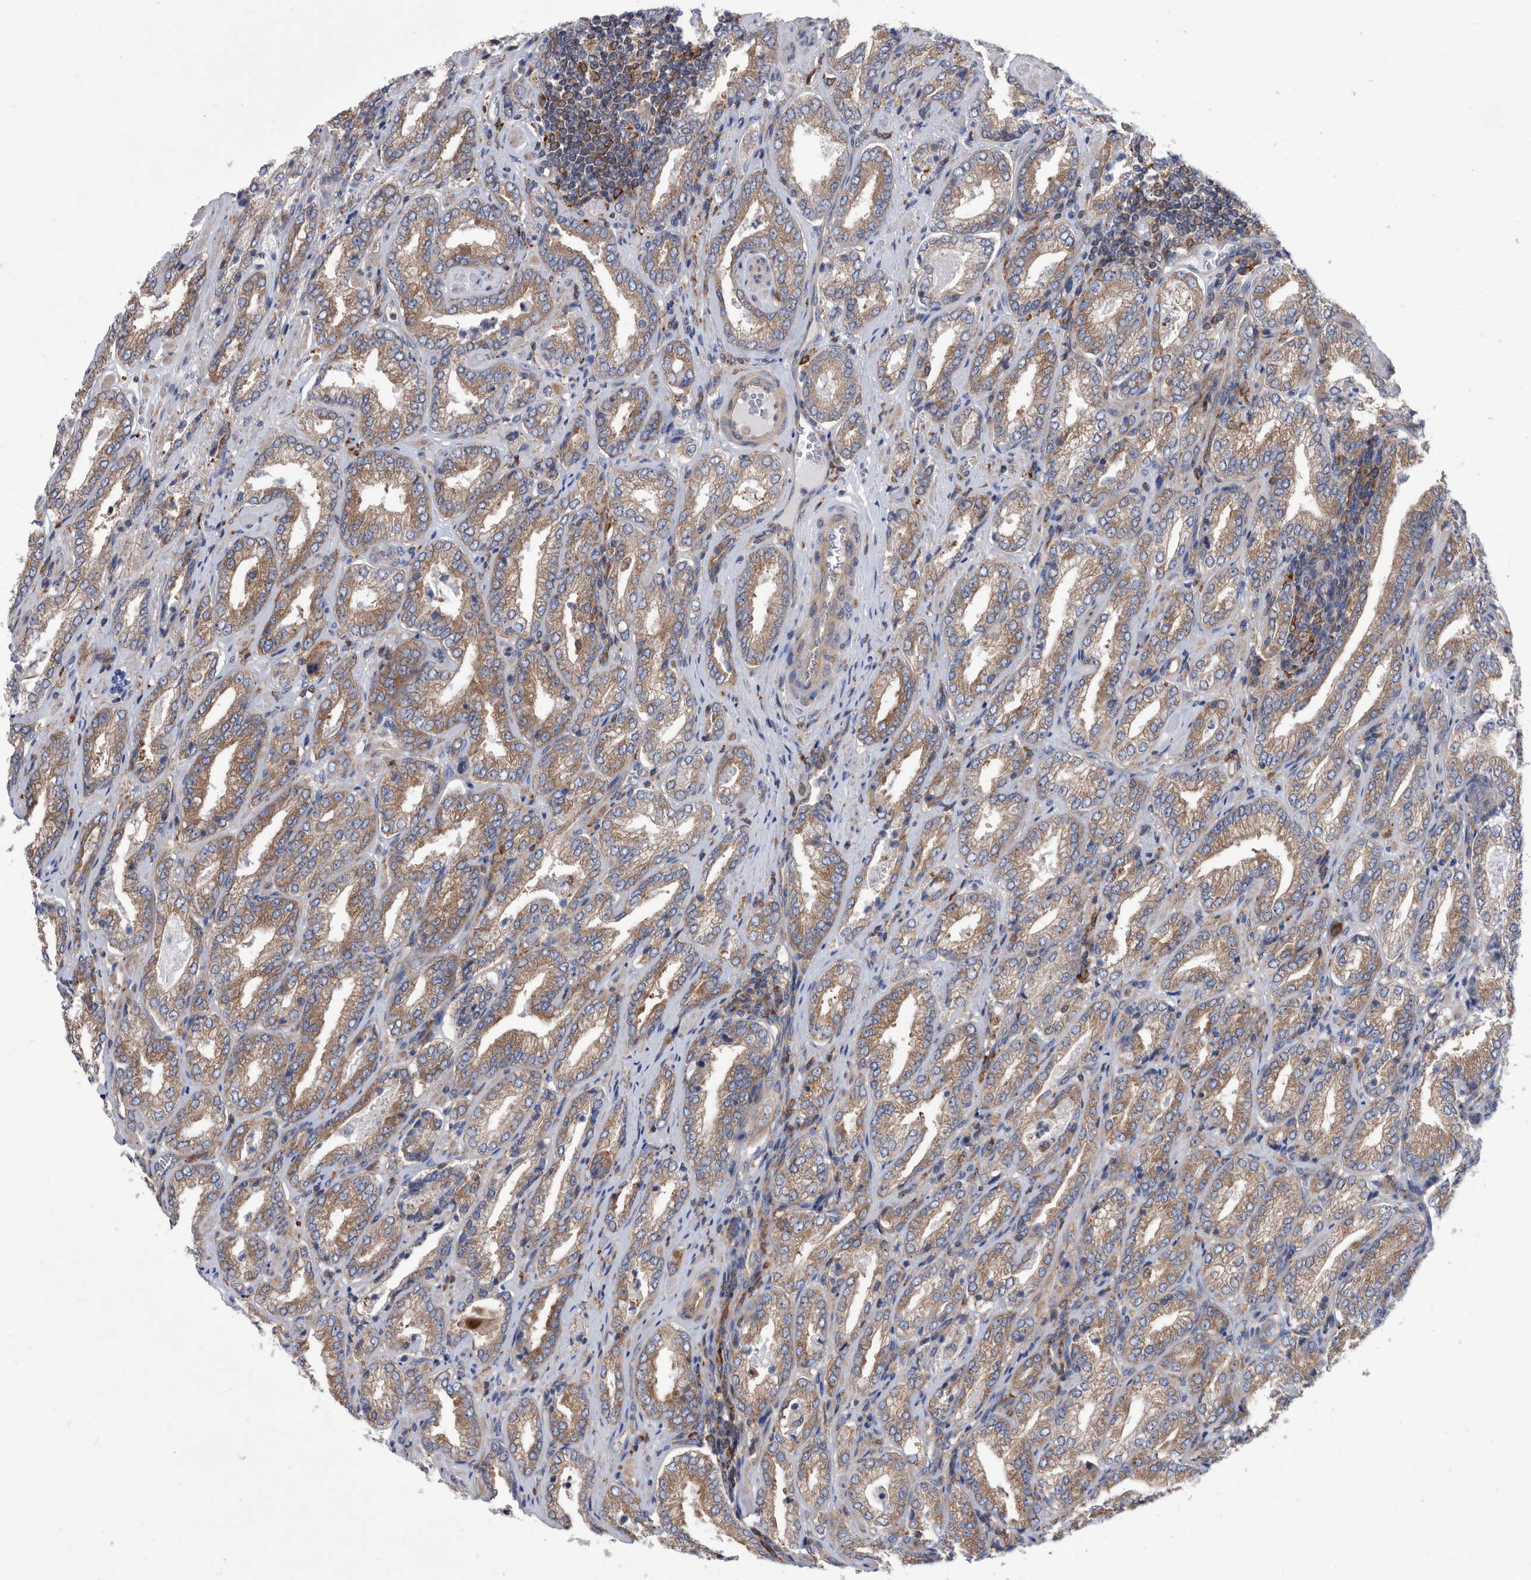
{"staining": {"intensity": "strong", "quantity": "25%-75%", "location": "cytoplasmic/membranous"}, "tissue": "prostate cancer", "cell_type": "Tumor cells", "image_type": "cancer", "snomed": [{"axis": "morphology", "description": "Adenocarcinoma, Low grade"}, {"axis": "topography", "description": "Prostate"}], "caption": "Protein analysis of prostate cancer tissue exhibits strong cytoplasmic/membranous positivity in about 25%-75% of tumor cells.", "gene": "SMG7", "patient": {"sex": "male", "age": 62}}